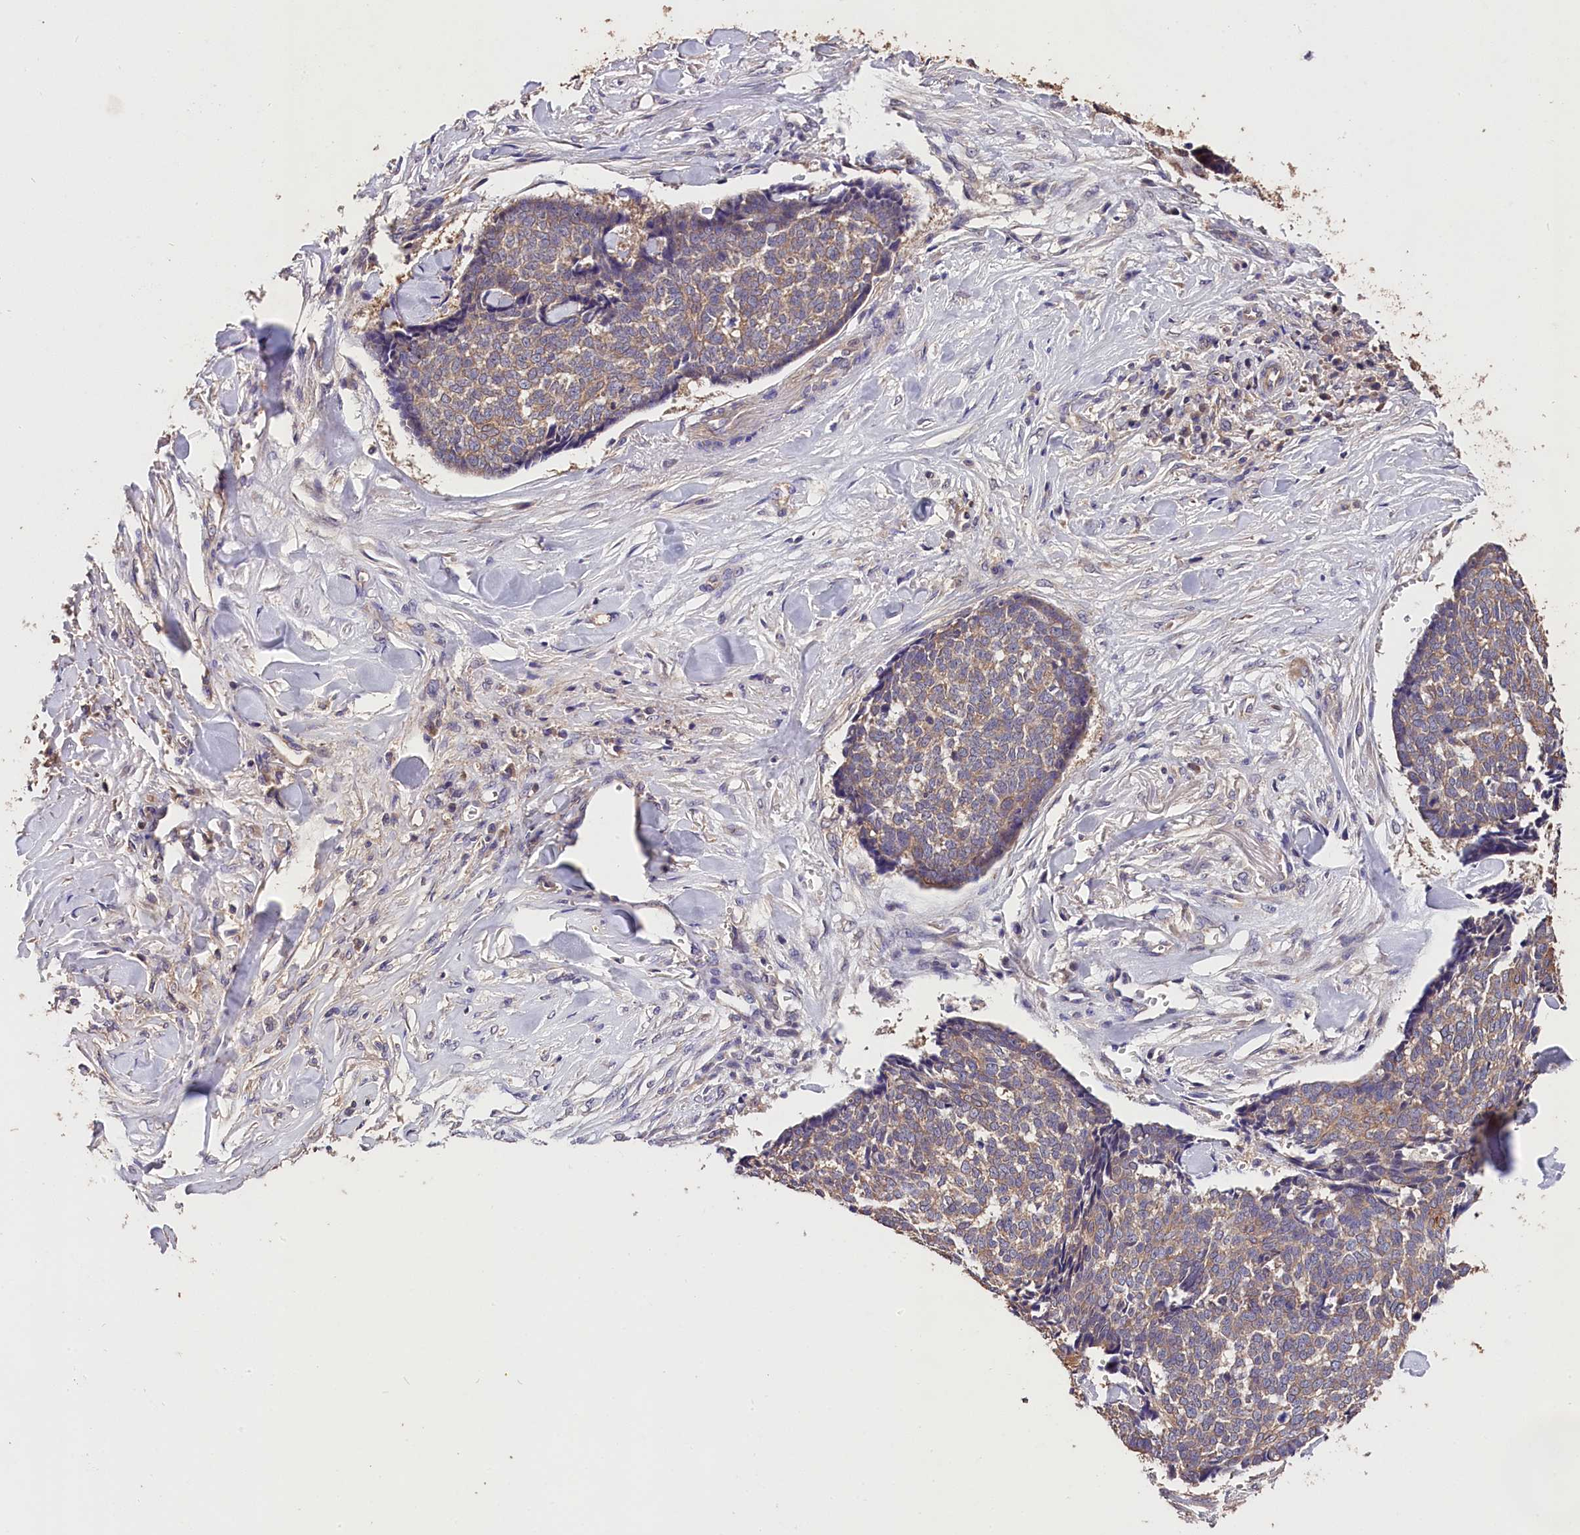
{"staining": {"intensity": "weak", "quantity": "25%-75%", "location": "cytoplasmic/membranous"}, "tissue": "skin cancer", "cell_type": "Tumor cells", "image_type": "cancer", "snomed": [{"axis": "morphology", "description": "Basal cell carcinoma"}, {"axis": "topography", "description": "Skin"}], "caption": "IHC (DAB) staining of skin cancer (basal cell carcinoma) shows weak cytoplasmic/membranous protein staining in about 25%-75% of tumor cells.", "gene": "OAS3", "patient": {"sex": "male", "age": 84}}